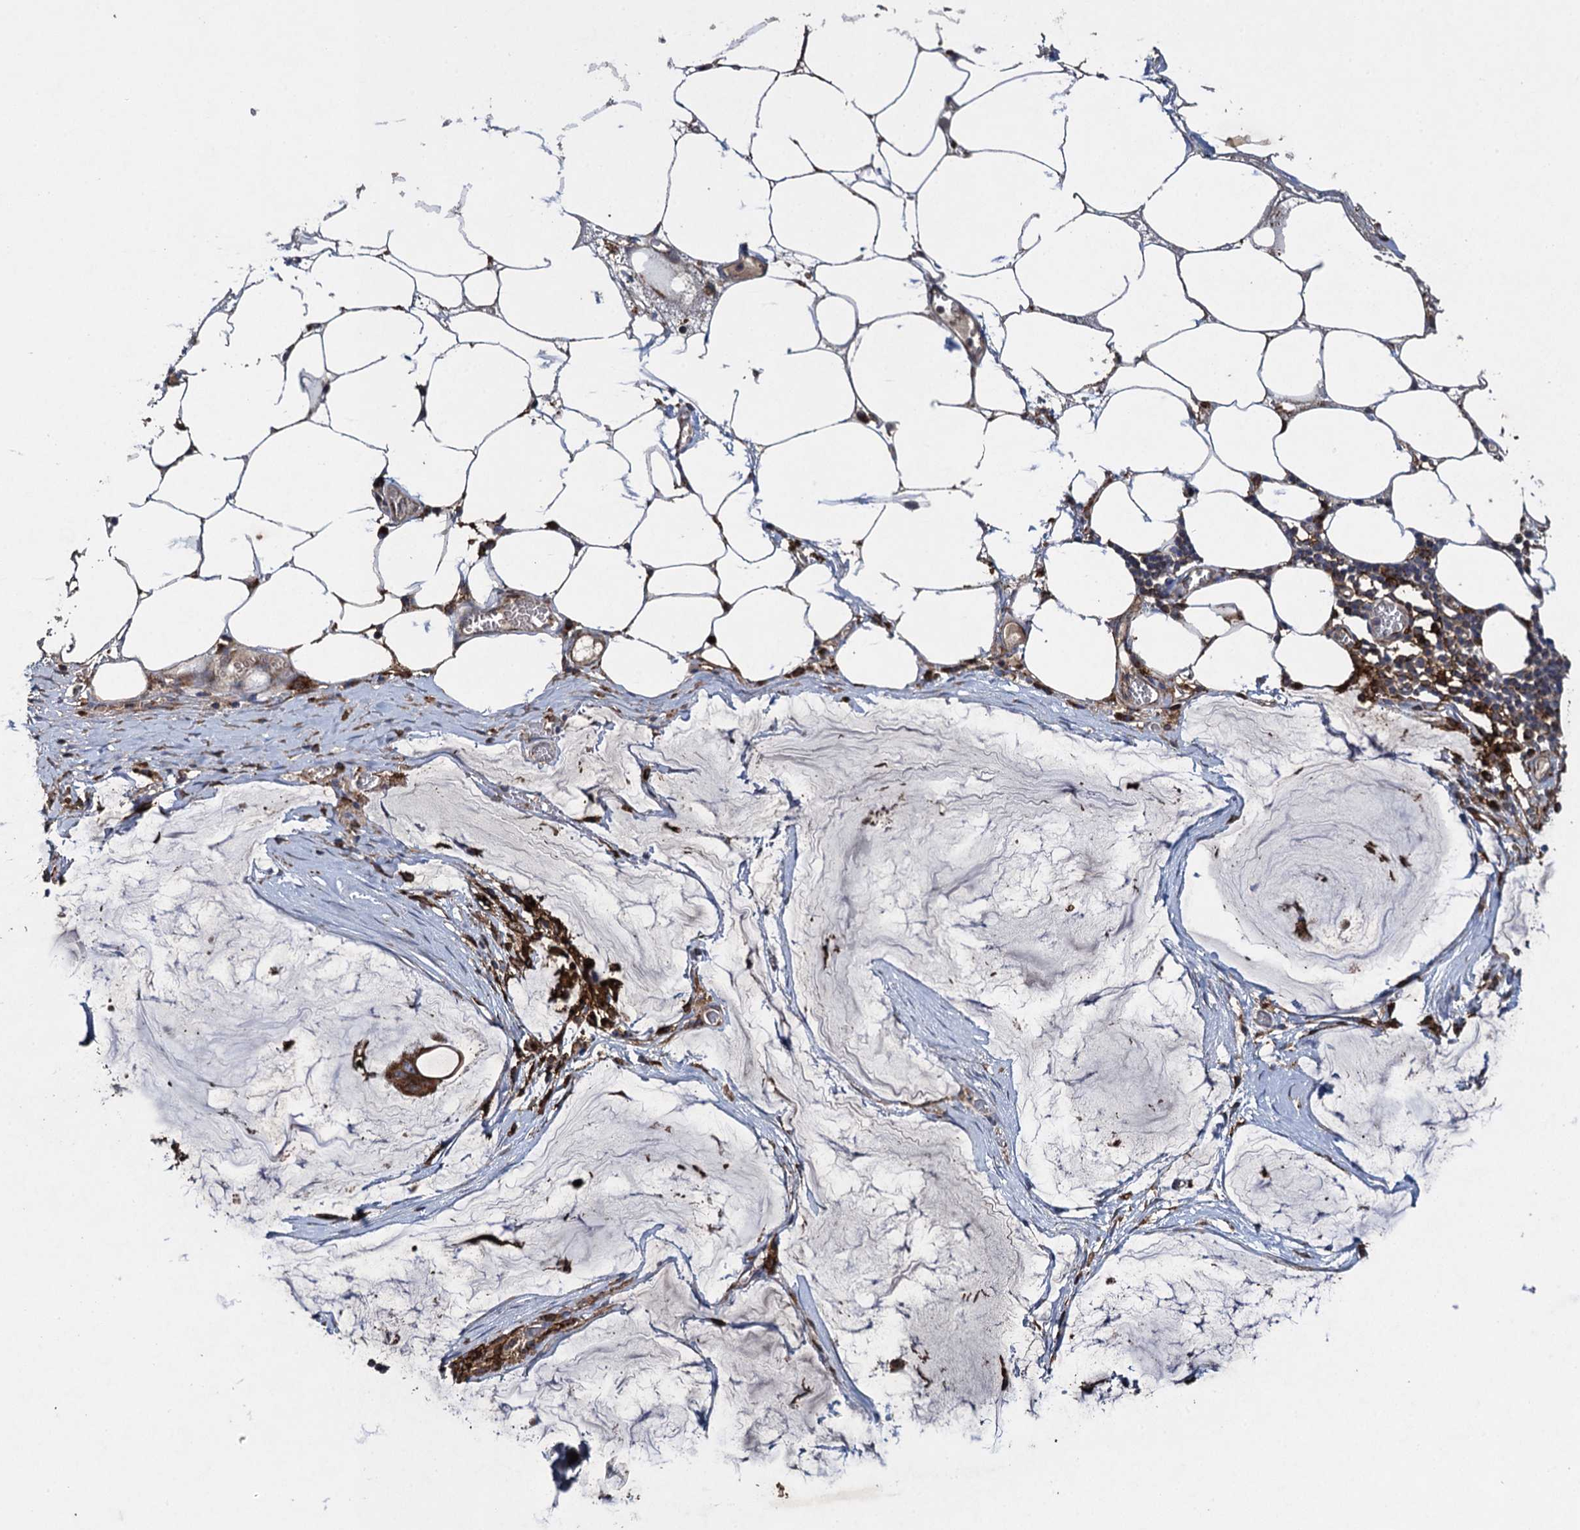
{"staining": {"intensity": "strong", "quantity": ">75%", "location": "cytoplasmic/membranous"}, "tissue": "ovarian cancer", "cell_type": "Tumor cells", "image_type": "cancer", "snomed": [{"axis": "morphology", "description": "Cystadenocarcinoma, mucinous, NOS"}, {"axis": "topography", "description": "Ovary"}], "caption": "Tumor cells exhibit high levels of strong cytoplasmic/membranous positivity in approximately >75% of cells in human ovarian cancer (mucinous cystadenocarcinoma).", "gene": "TXNDC11", "patient": {"sex": "female", "age": 73}}